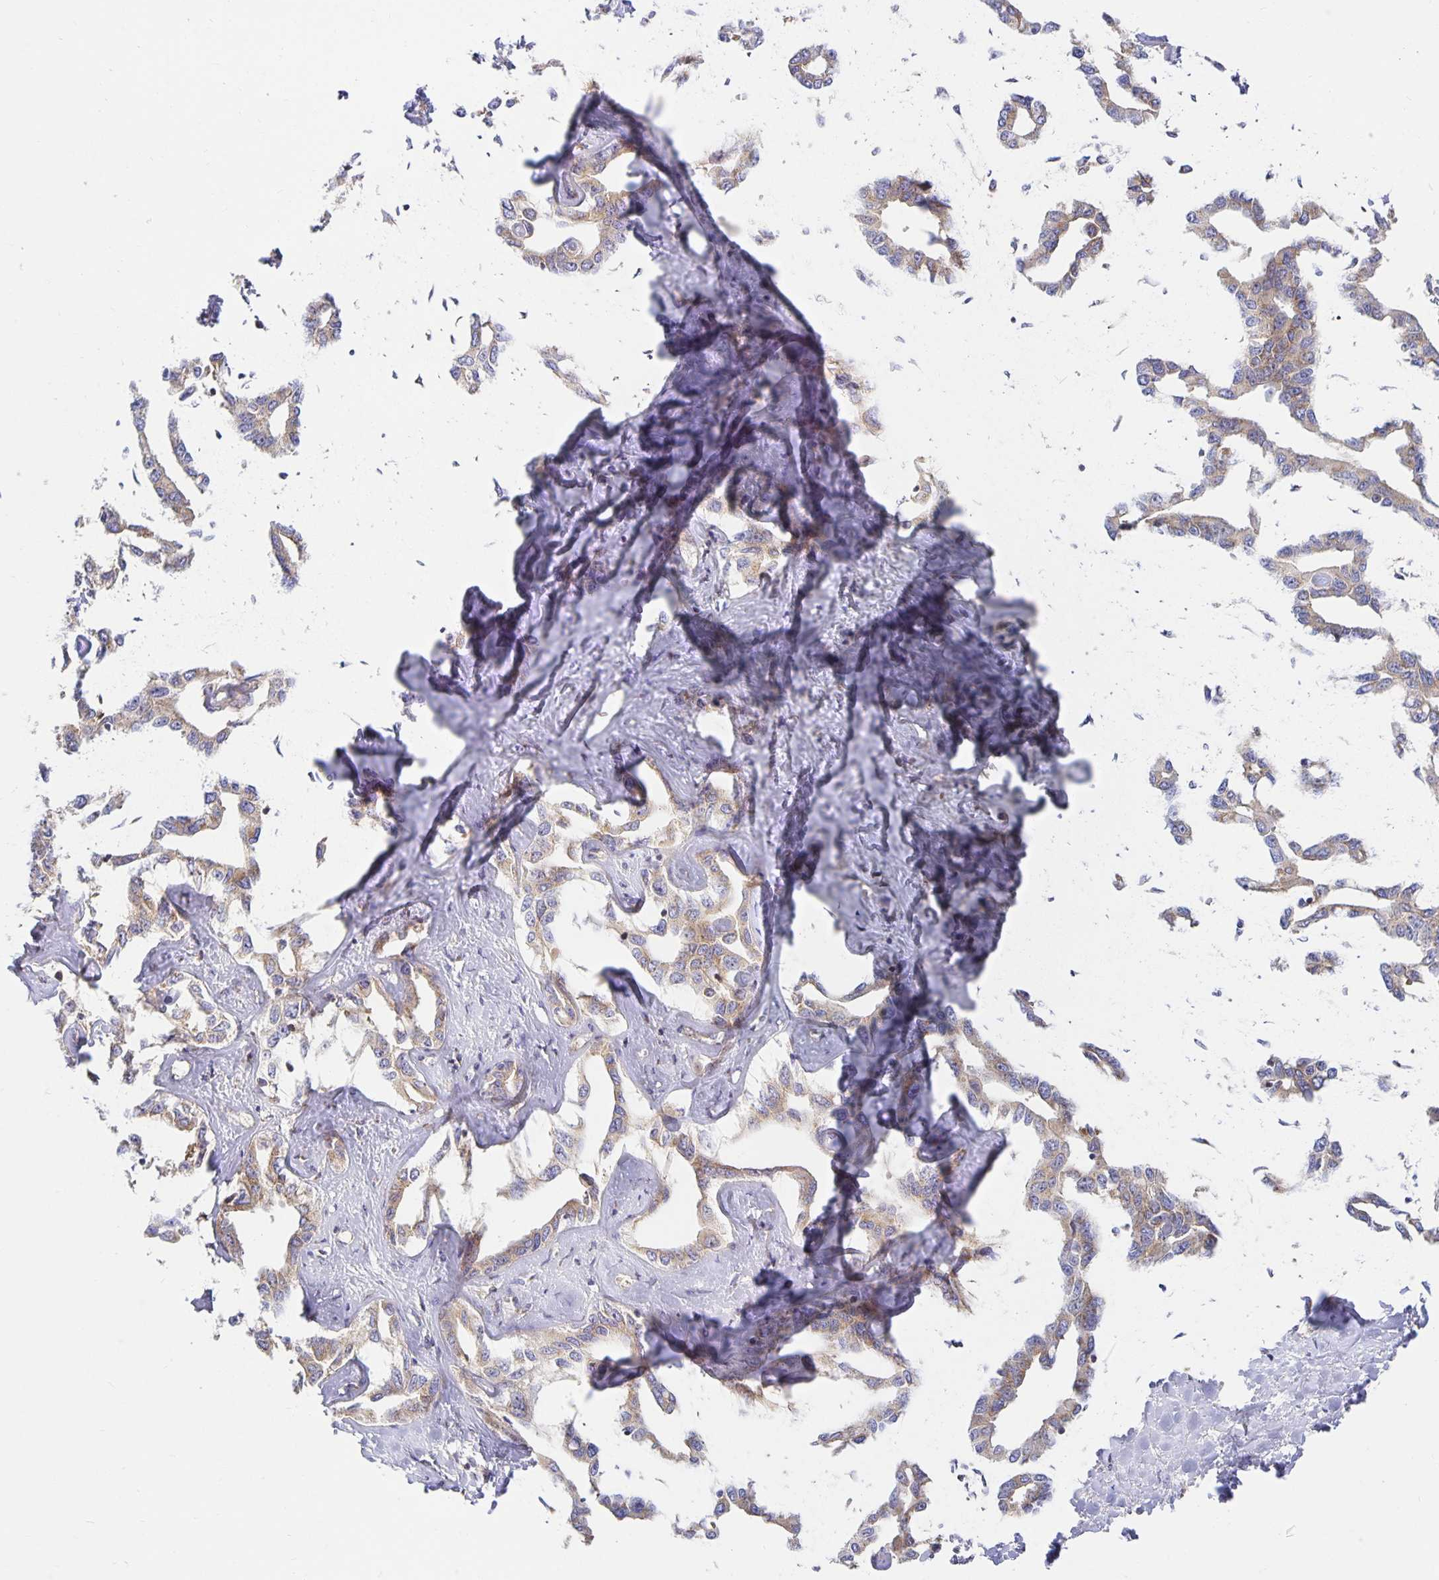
{"staining": {"intensity": "weak", "quantity": ">75%", "location": "cytoplasmic/membranous"}, "tissue": "liver cancer", "cell_type": "Tumor cells", "image_type": "cancer", "snomed": [{"axis": "morphology", "description": "Cholangiocarcinoma"}, {"axis": "topography", "description": "Liver"}], "caption": "A photomicrograph of human liver cholangiocarcinoma stained for a protein displays weak cytoplasmic/membranous brown staining in tumor cells.", "gene": "USO1", "patient": {"sex": "male", "age": 59}}